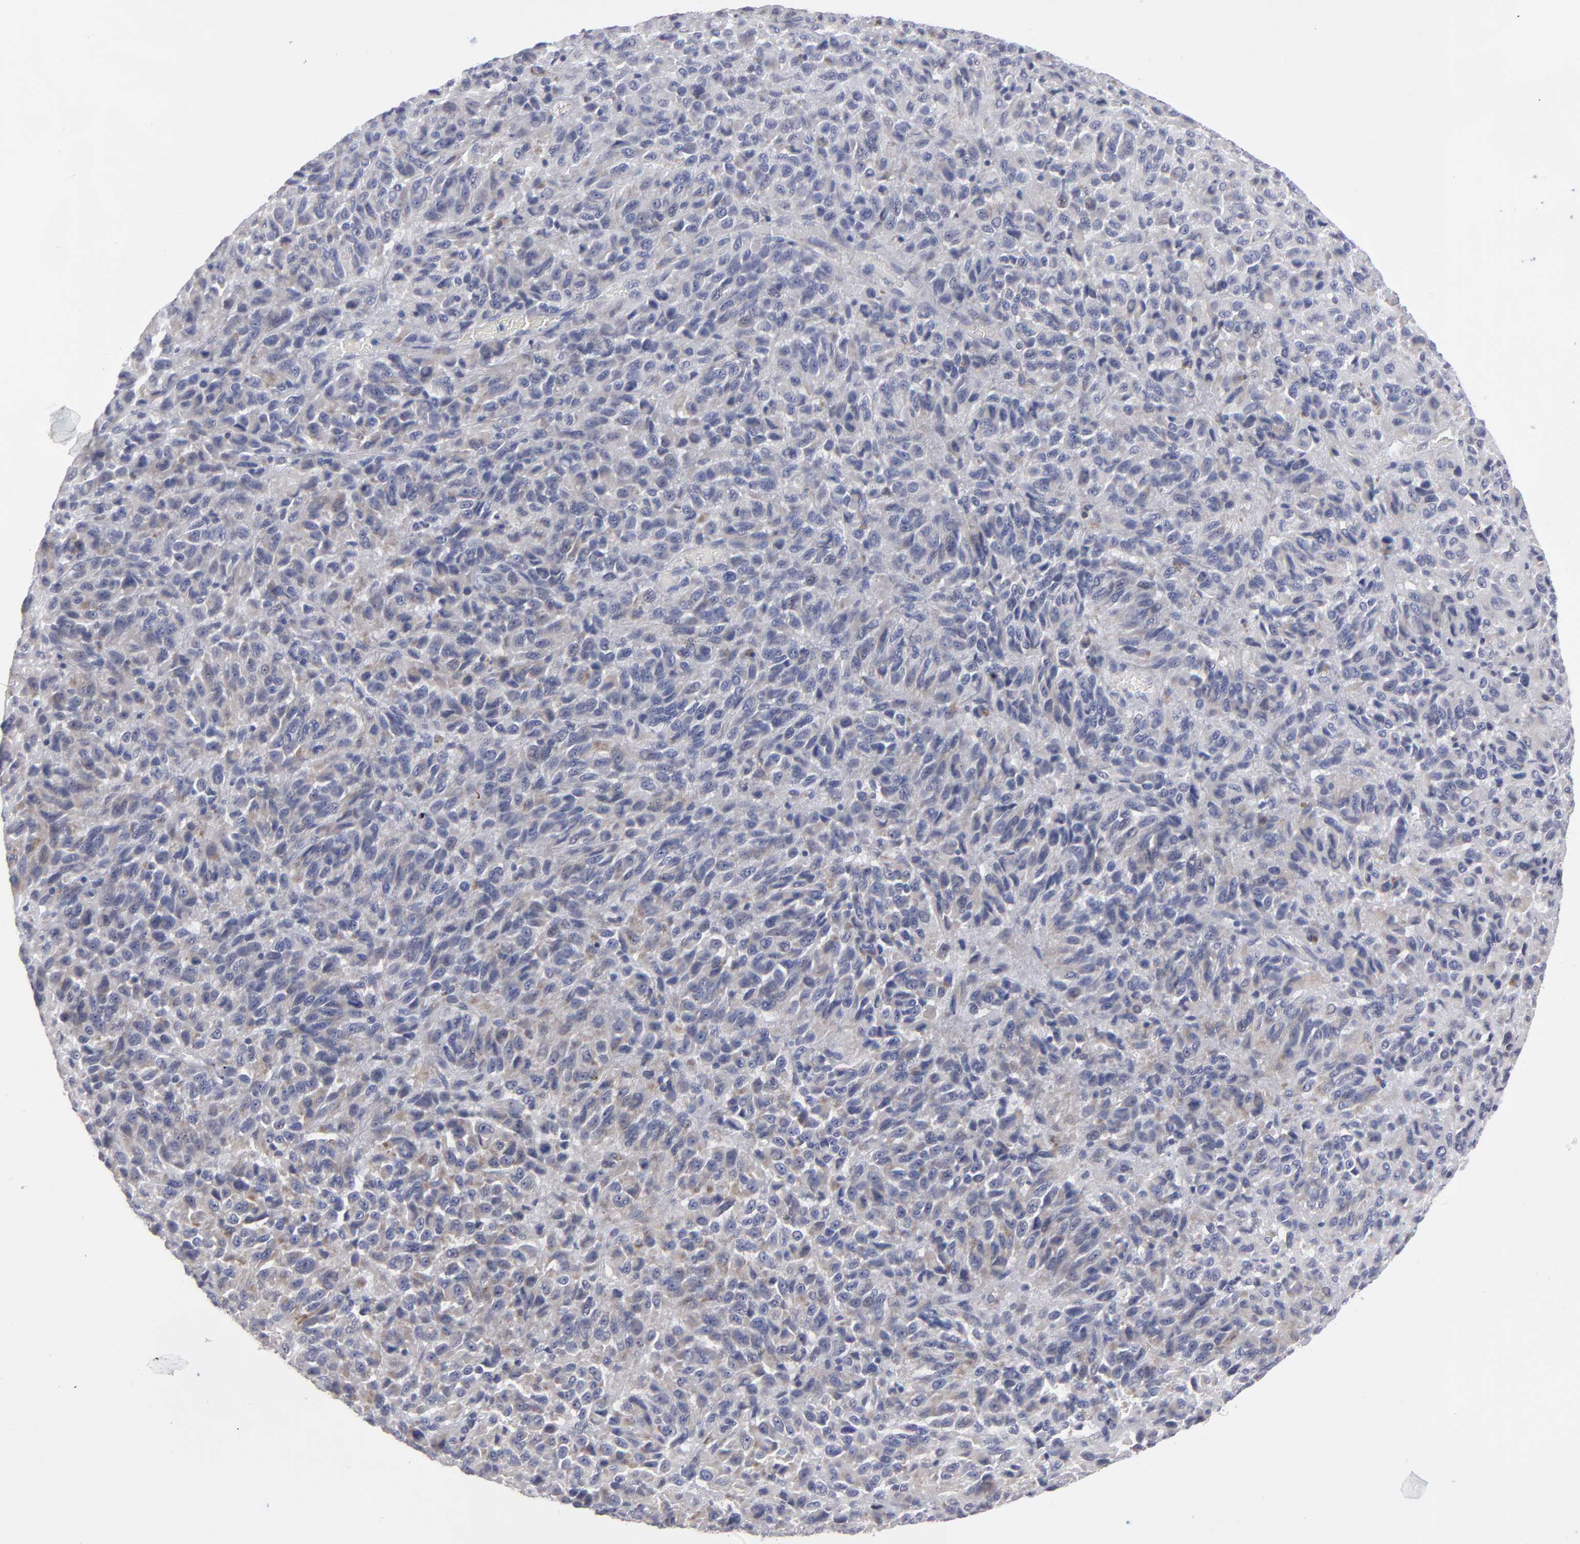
{"staining": {"intensity": "weak", "quantity": "25%-75%", "location": "cytoplasmic/membranous"}, "tissue": "melanoma", "cell_type": "Tumor cells", "image_type": "cancer", "snomed": [{"axis": "morphology", "description": "Malignant melanoma, Metastatic site"}, {"axis": "topography", "description": "Lung"}], "caption": "Immunohistochemistry (IHC) image of neoplastic tissue: human malignant melanoma (metastatic site) stained using IHC reveals low levels of weak protein expression localized specifically in the cytoplasmic/membranous of tumor cells, appearing as a cytoplasmic/membranous brown color.", "gene": "CCDC80", "patient": {"sex": "male", "age": 64}}